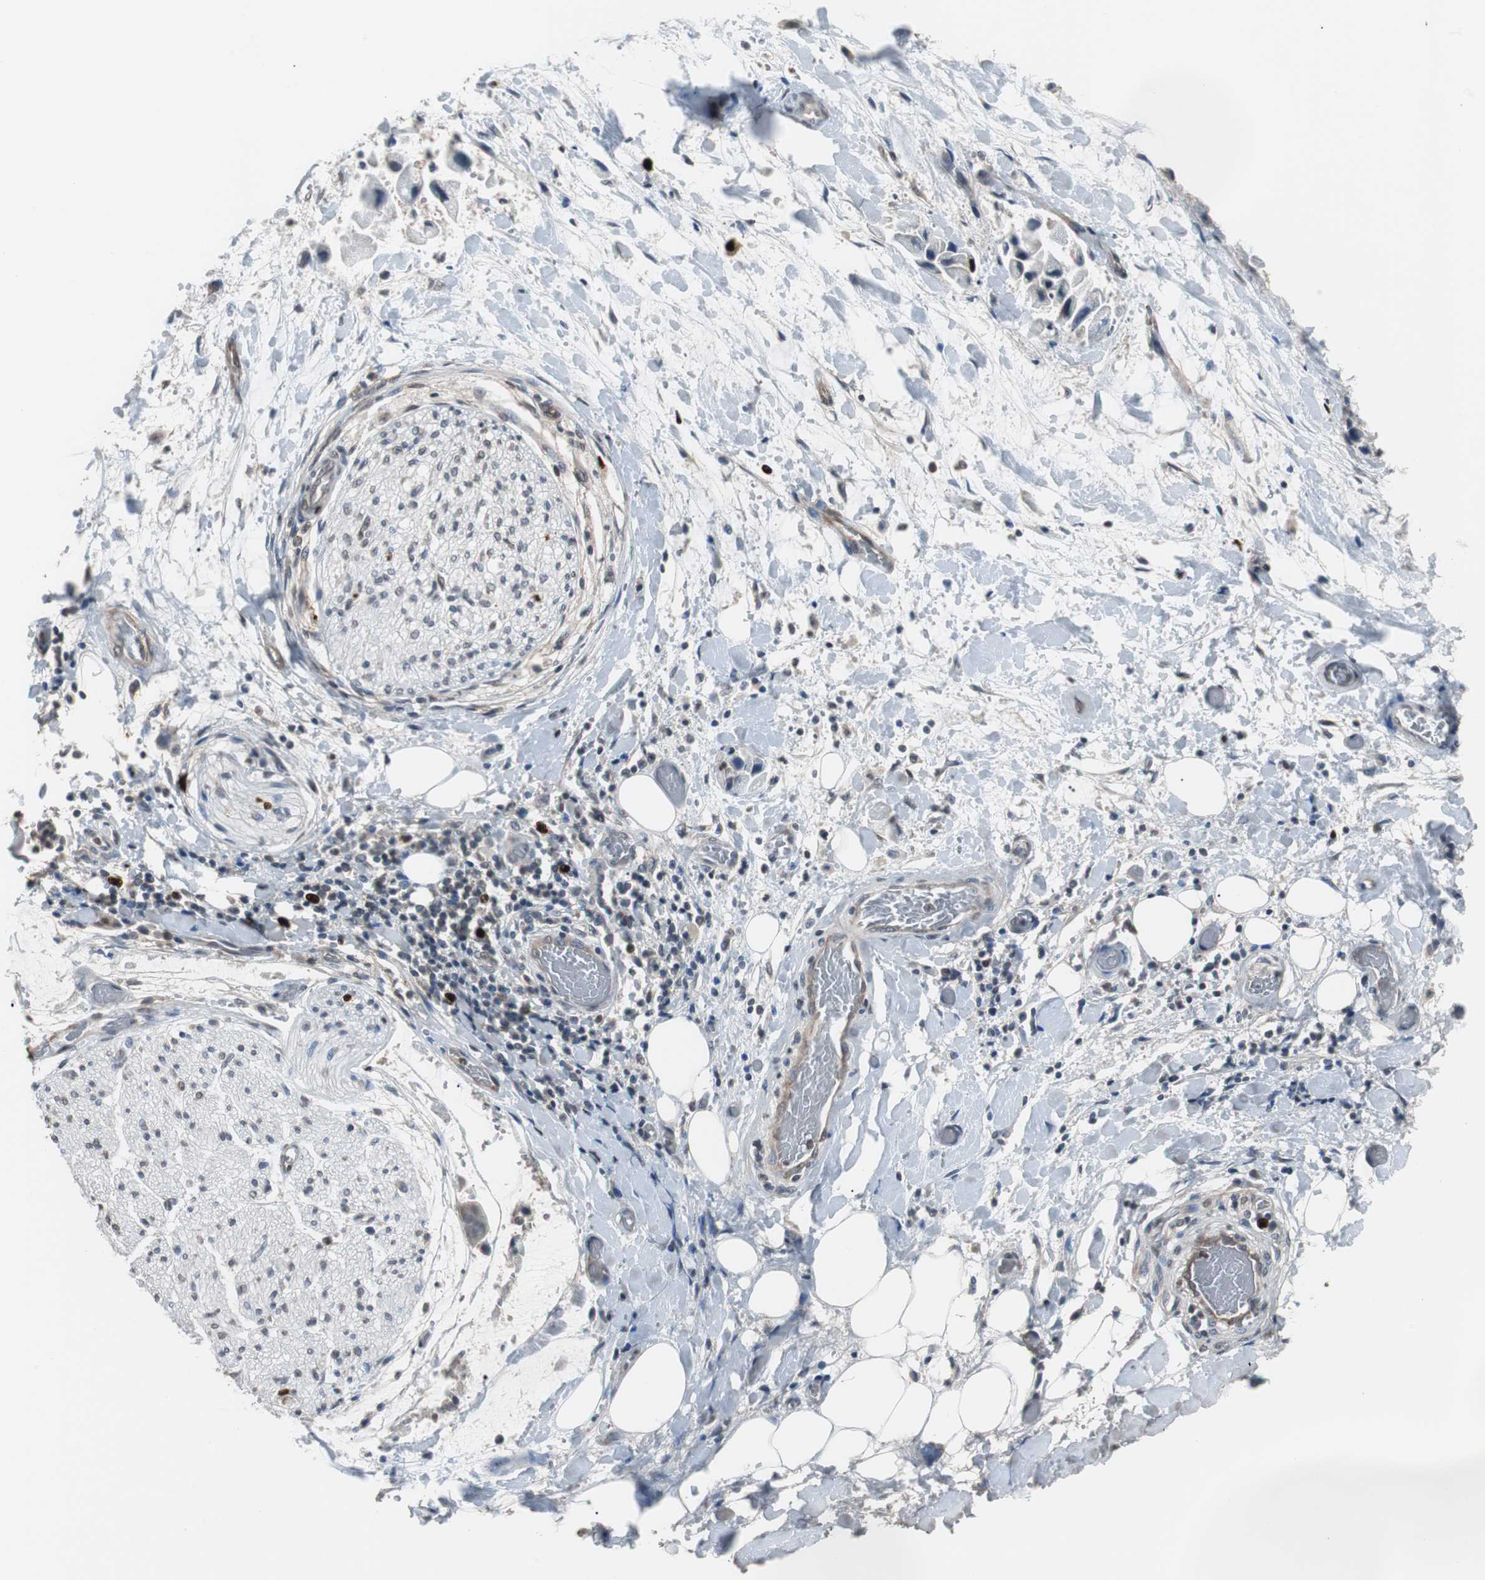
{"staining": {"intensity": "negative", "quantity": "none", "location": "none"}, "tissue": "adipose tissue", "cell_type": "Adipocytes", "image_type": "normal", "snomed": [{"axis": "morphology", "description": "Normal tissue, NOS"}, {"axis": "morphology", "description": "Cholangiocarcinoma"}, {"axis": "topography", "description": "Liver"}, {"axis": "topography", "description": "Peripheral nerve tissue"}], "caption": "This is an IHC photomicrograph of unremarkable adipose tissue. There is no positivity in adipocytes.", "gene": "TOP2A", "patient": {"sex": "male", "age": 50}}